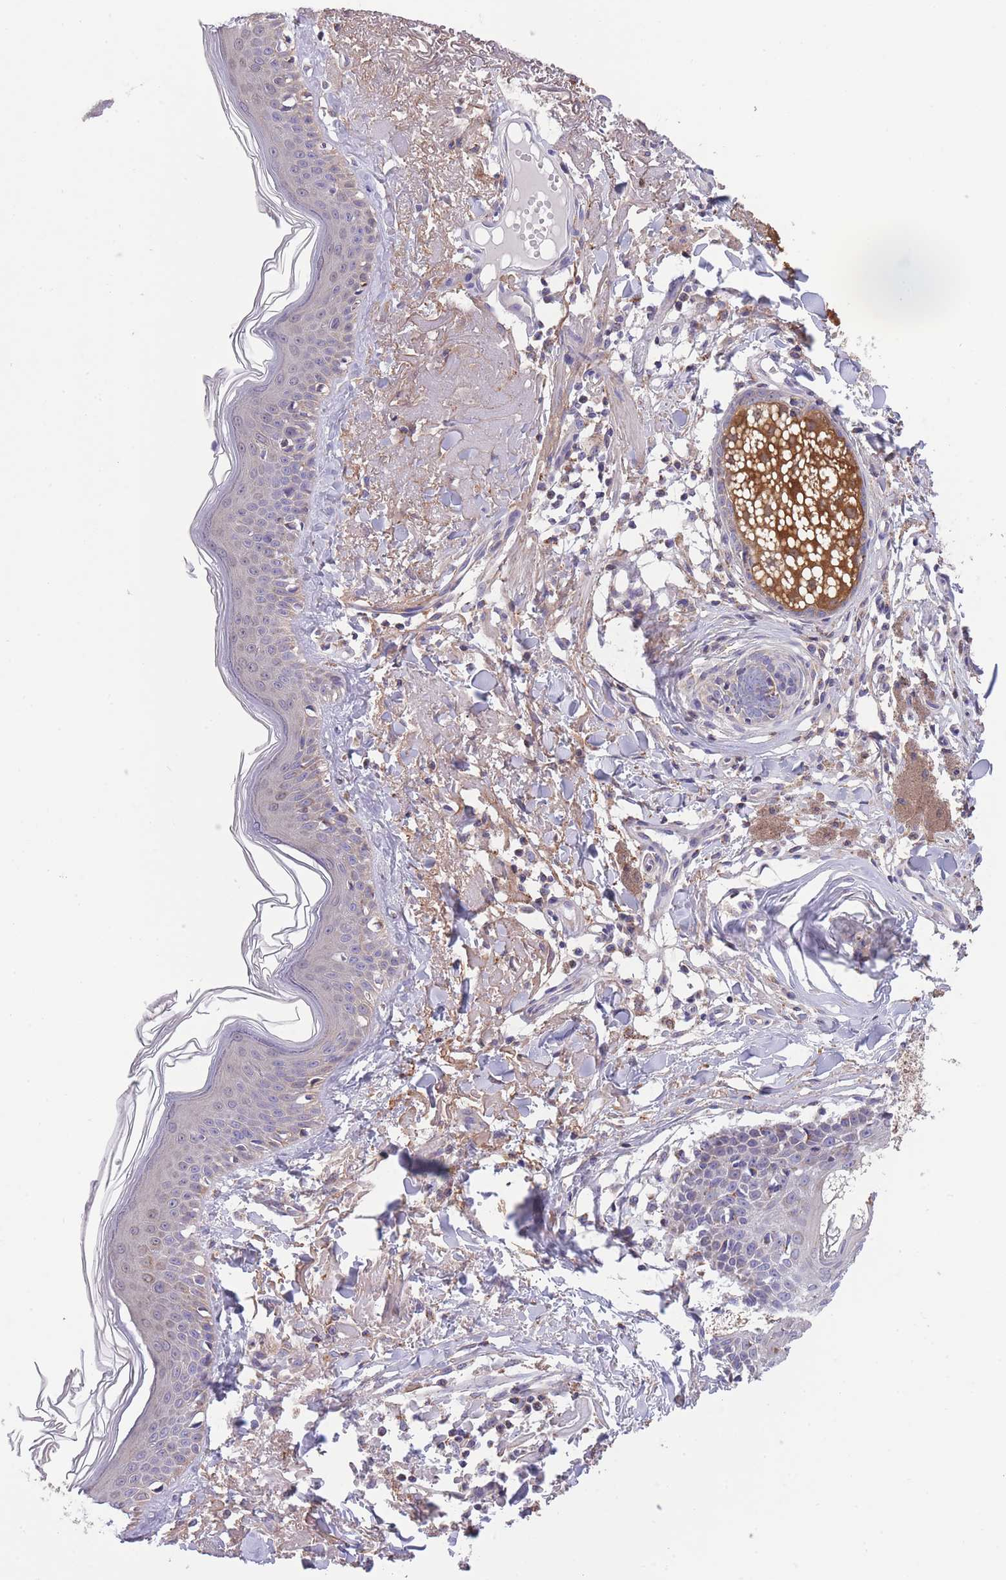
{"staining": {"intensity": "moderate", "quantity": "25%-75%", "location": "cytoplasmic/membranous"}, "tissue": "skin", "cell_type": "Fibroblasts", "image_type": "normal", "snomed": [{"axis": "morphology", "description": "Normal tissue, NOS"}, {"axis": "morphology", "description": "Malignant melanoma, NOS"}, {"axis": "topography", "description": "Skin"}], "caption": "A brown stain labels moderate cytoplasmic/membranous expression of a protein in fibroblasts of benign skin.", "gene": "ST3GAL3", "patient": {"sex": "male", "age": 80}}